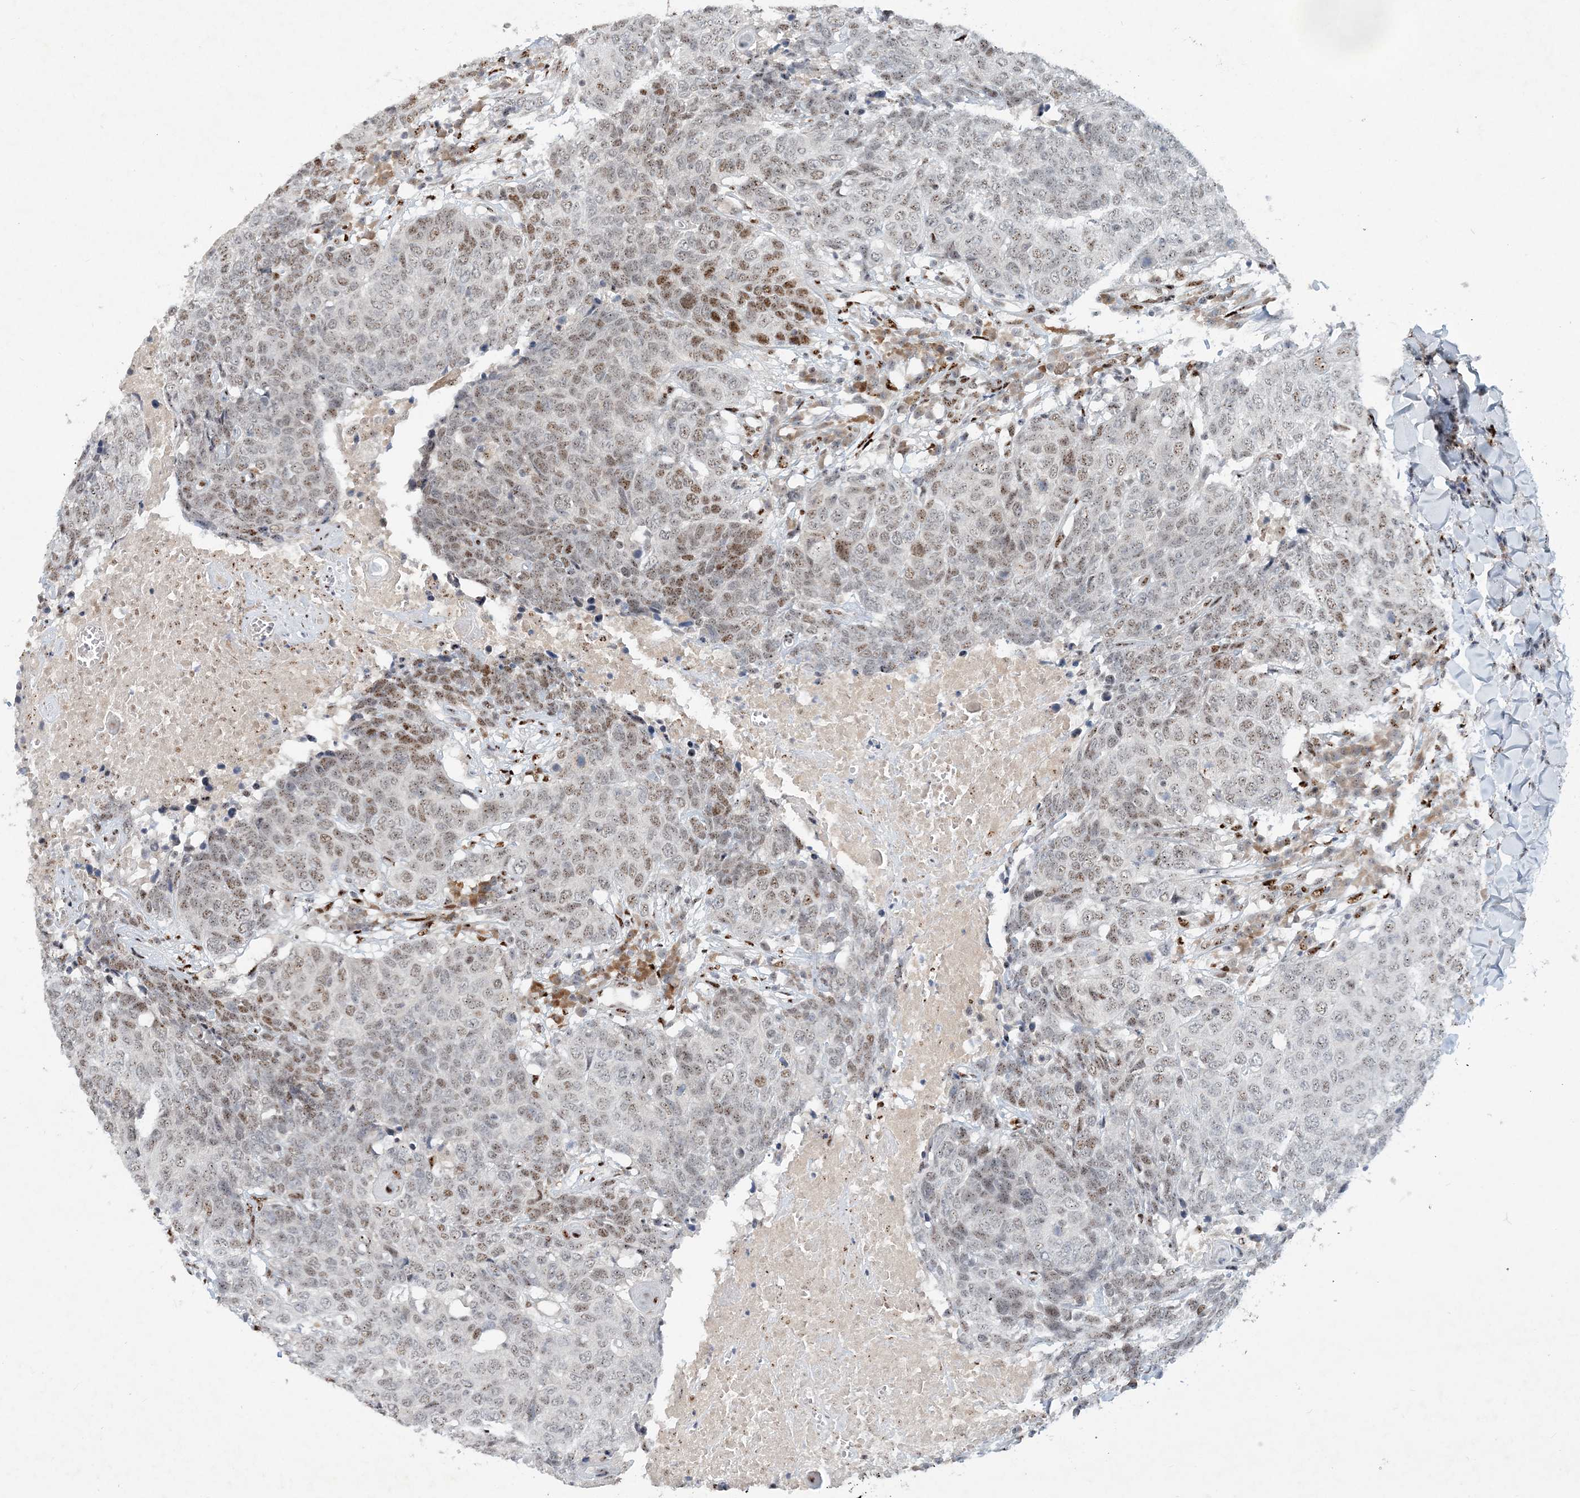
{"staining": {"intensity": "moderate", "quantity": "25%-75%", "location": "nuclear"}, "tissue": "head and neck cancer", "cell_type": "Tumor cells", "image_type": "cancer", "snomed": [{"axis": "morphology", "description": "Squamous cell carcinoma, NOS"}, {"axis": "topography", "description": "Head-Neck"}], "caption": "Head and neck squamous cell carcinoma stained with a brown dye demonstrates moderate nuclear positive positivity in about 25%-75% of tumor cells.", "gene": "GIN1", "patient": {"sex": "male", "age": 66}}